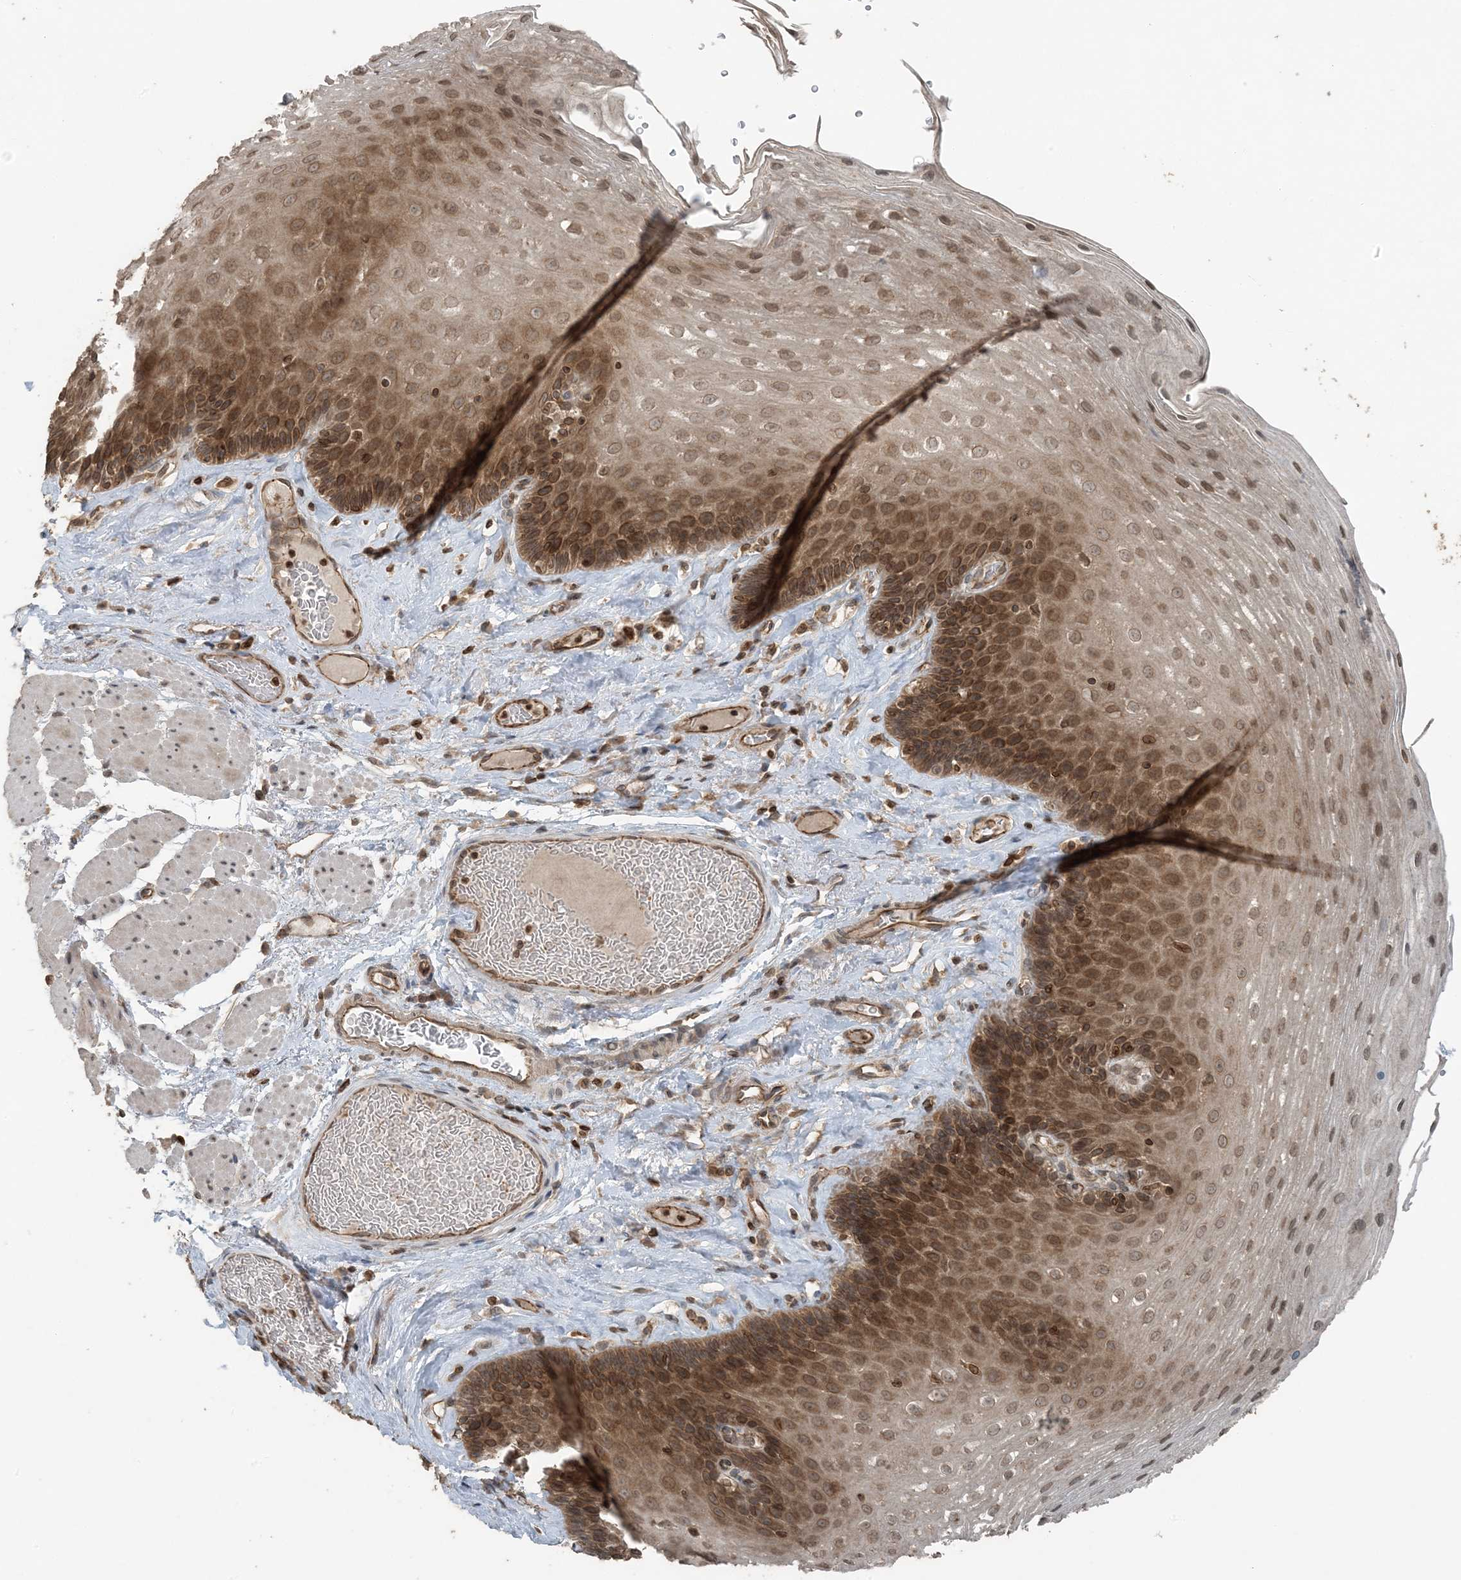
{"staining": {"intensity": "strong", "quantity": "25%-75%", "location": "cytoplasmic/membranous,nuclear"}, "tissue": "esophagus", "cell_type": "Squamous epithelial cells", "image_type": "normal", "snomed": [{"axis": "morphology", "description": "Normal tissue, NOS"}, {"axis": "topography", "description": "Esophagus"}], "caption": "Immunohistochemical staining of benign esophagus displays high levels of strong cytoplasmic/membranous,nuclear staining in approximately 25%-75% of squamous epithelial cells. (IHC, brightfield microscopy, high magnification).", "gene": "ZFAND2B", "patient": {"sex": "female", "age": 66}}